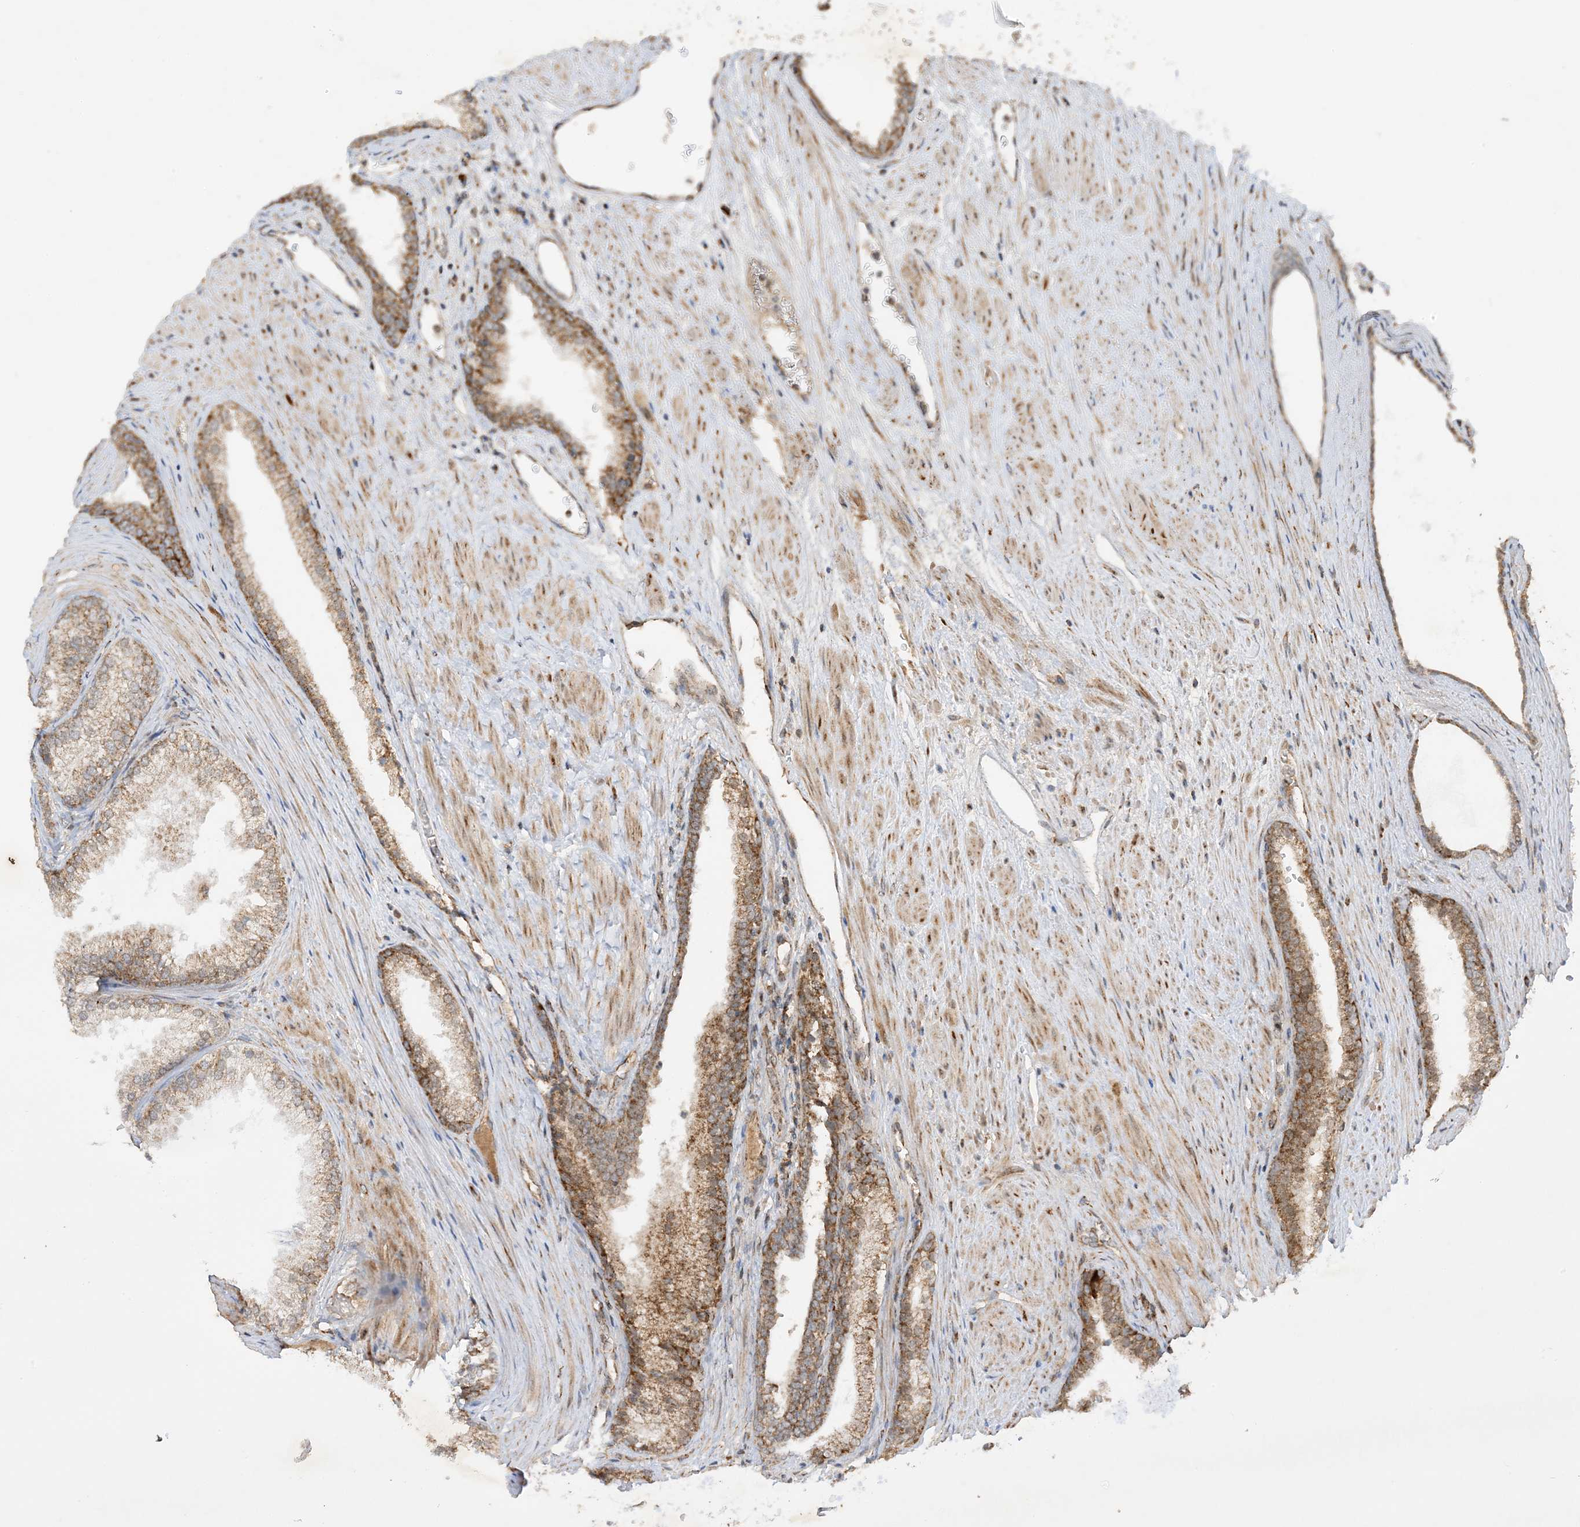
{"staining": {"intensity": "moderate", "quantity": ">75%", "location": "cytoplasmic/membranous"}, "tissue": "prostate", "cell_type": "Glandular cells", "image_type": "normal", "snomed": [{"axis": "morphology", "description": "Normal tissue, NOS"}, {"axis": "topography", "description": "Prostate"}], "caption": "There is medium levels of moderate cytoplasmic/membranous staining in glandular cells of benign prostate, as demonstrated by immunohistochemical staining (brown color).", "gene": "NDUFAF3", "patient": {"sex": "male", "age": 76}}